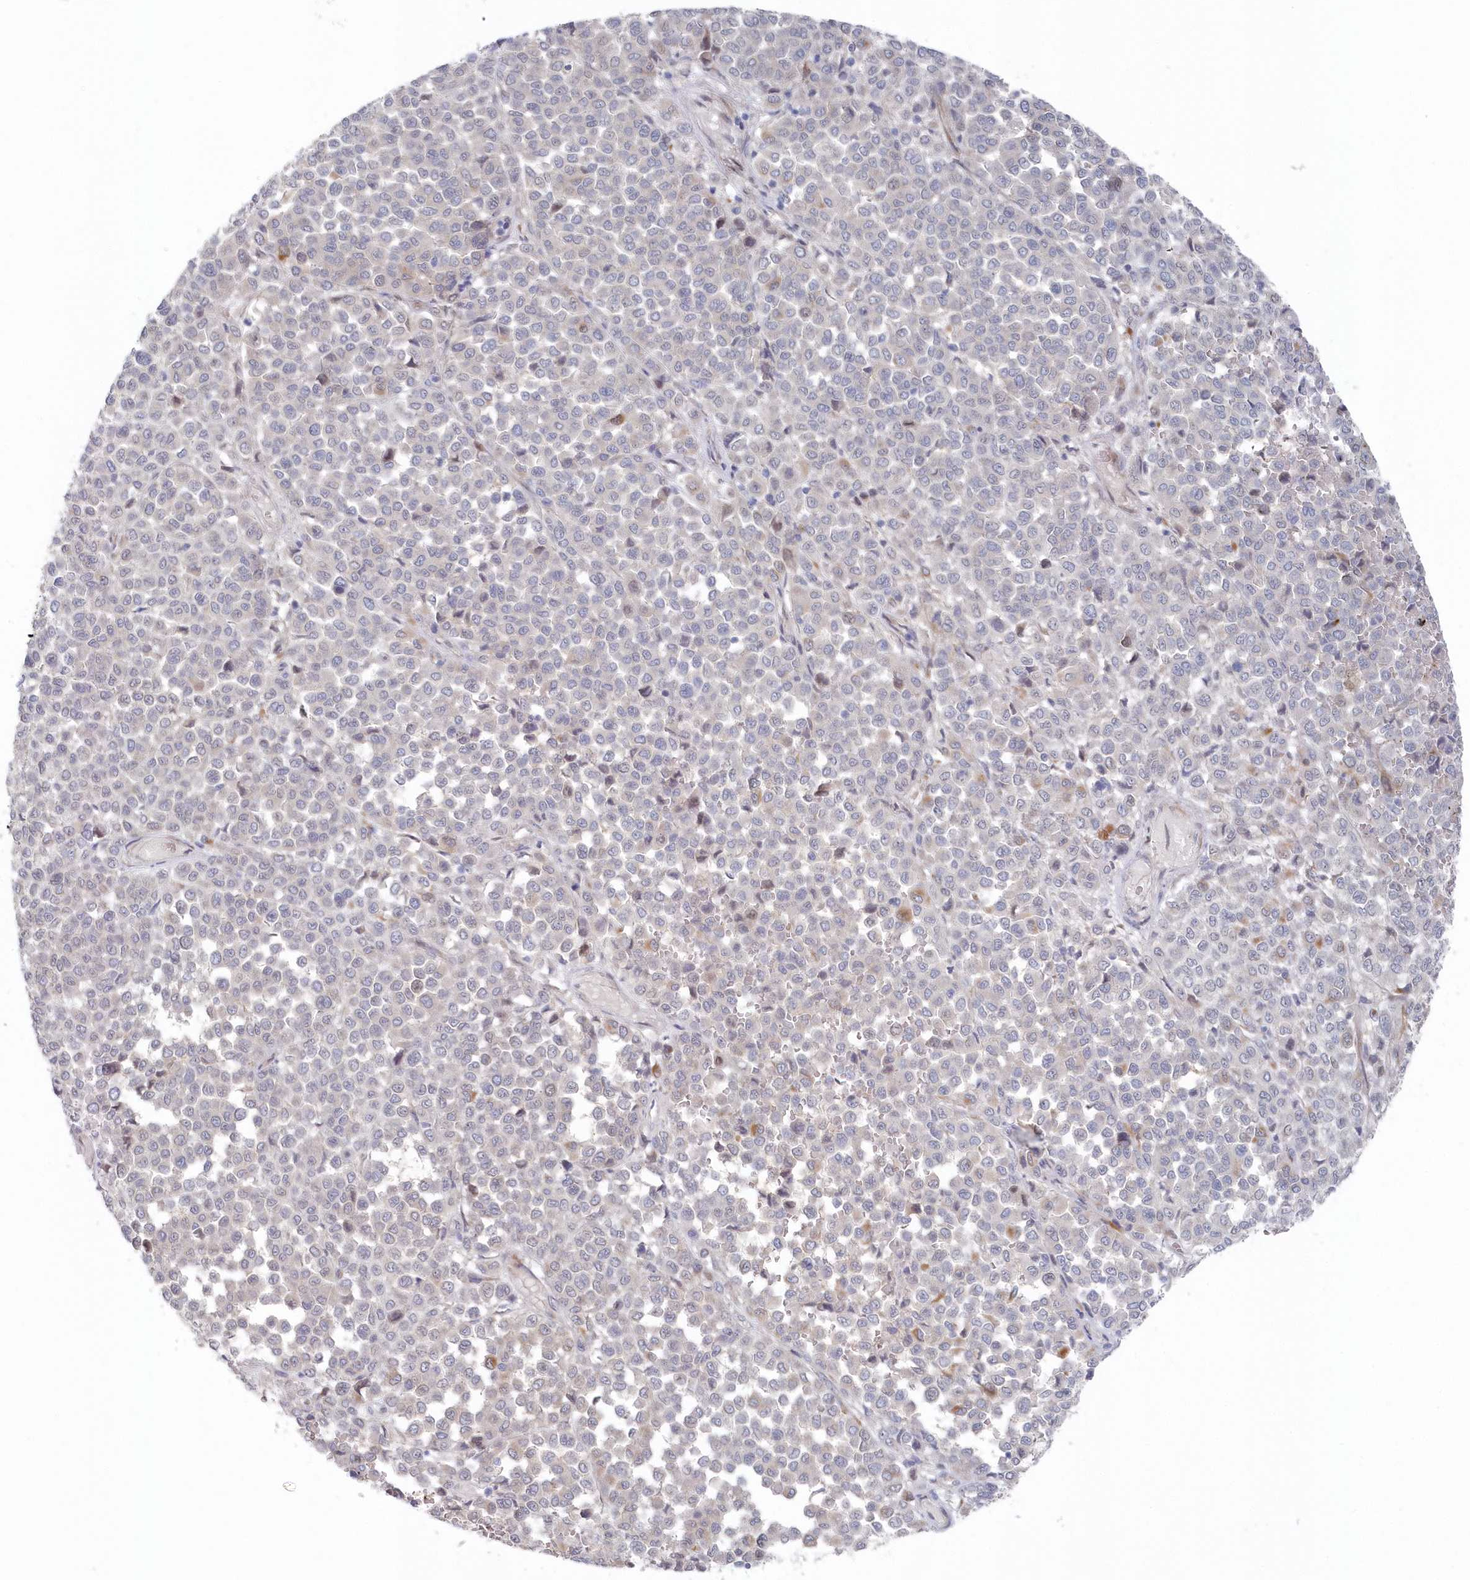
{"staining": {"intensity": "negative", "quantity": "none", "location": "none"}, "tissue": "melanoma", "cell_type": "Tumor cells", "image_type": "cancer", "snomed": [{"axis": "morphology", "description": "Malignant melanoma, Metastatic site"}, {"axis": "topography", "description": "Pancreas"}], "caption": "There is no significant positivity in tumor cells of malignant melanoma (metastatic site).", "gene": "KIAA1586", "patient": {"sex": "female", "age": 30}}